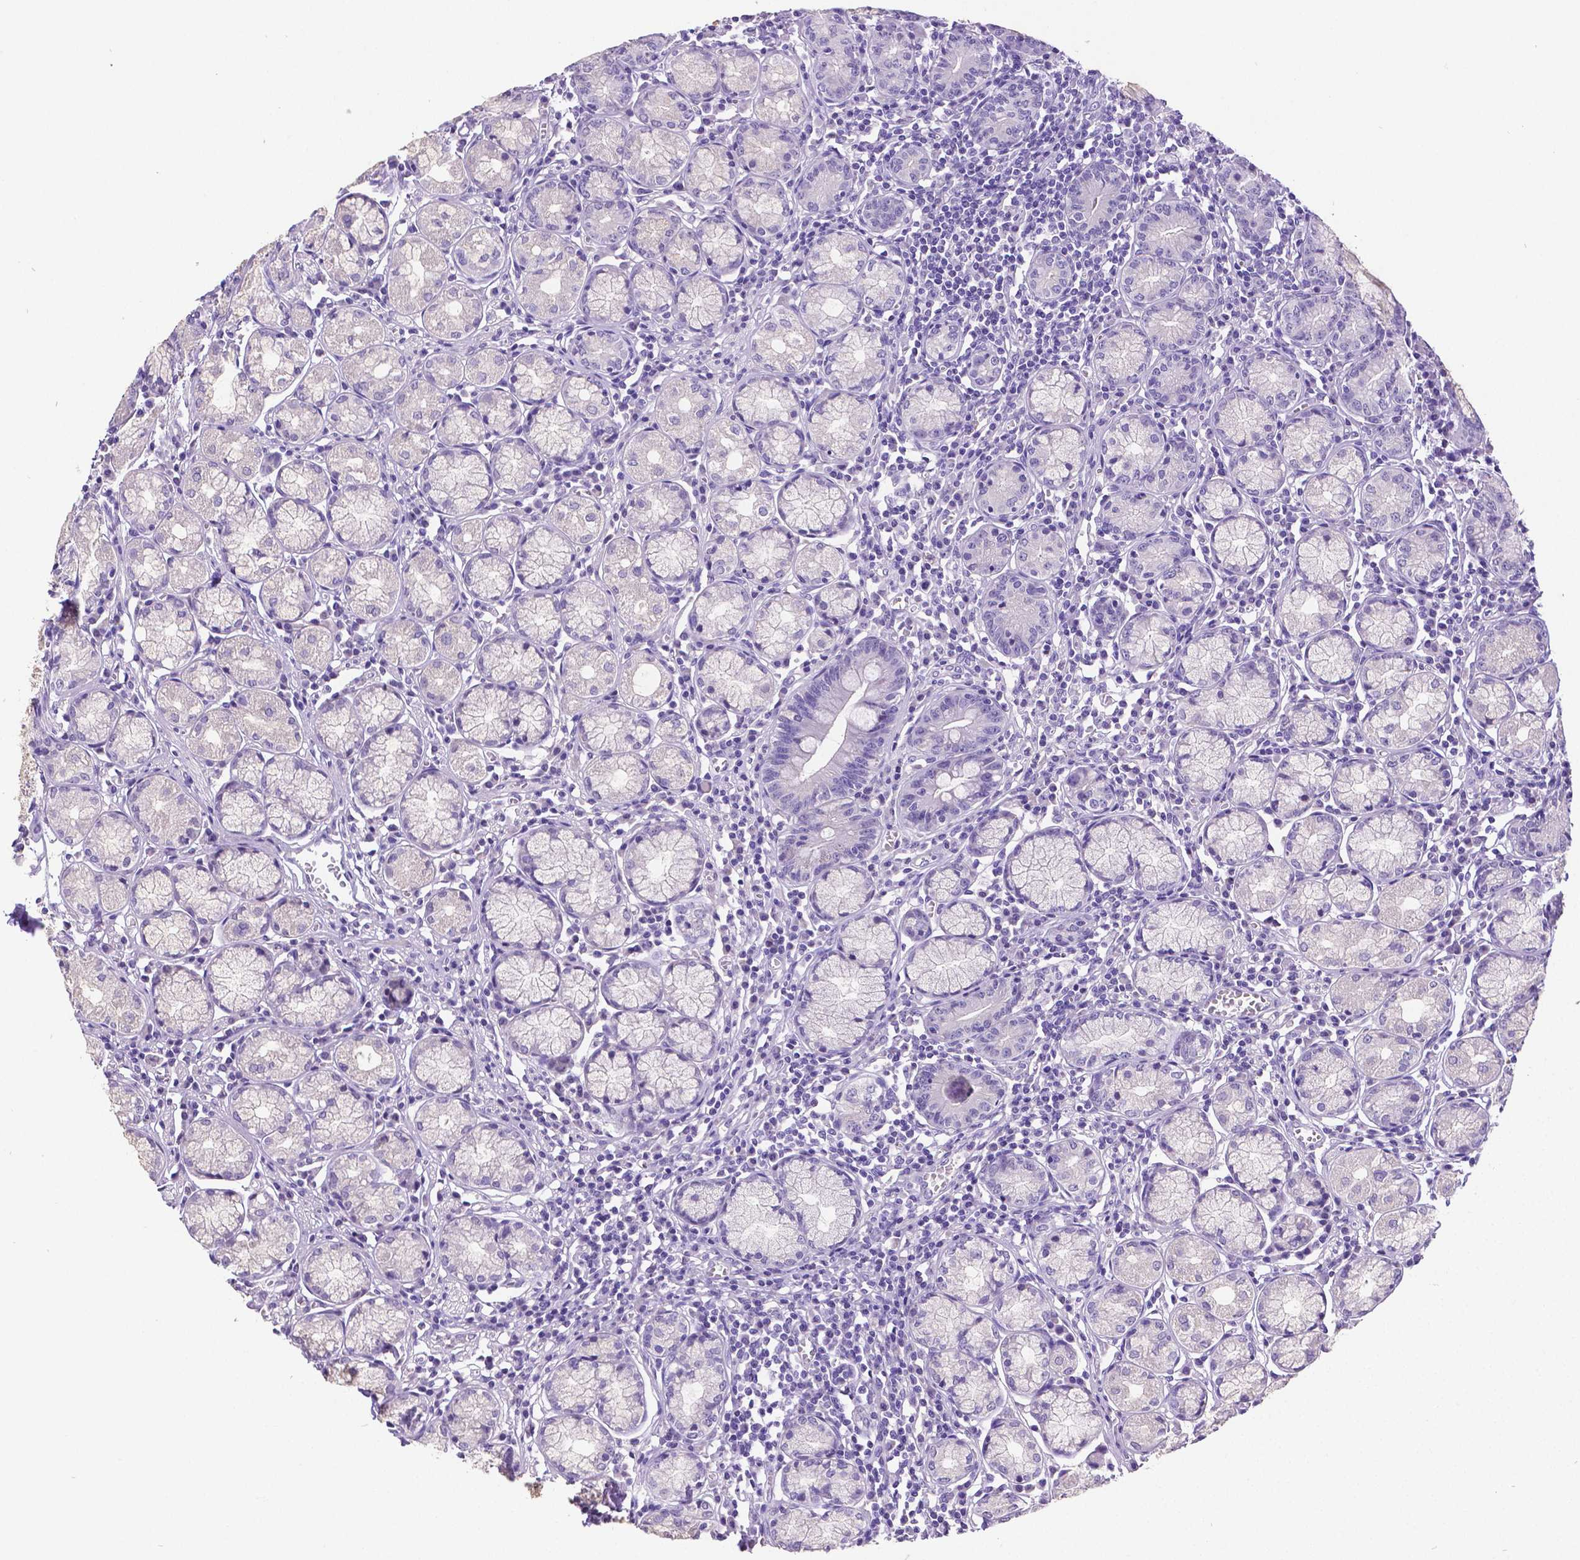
{"staining": {"intensity": "negative", "quantity": "none", "location": "none"}, "tissue": "stomach", "cell_type": "Glandular cells", "image_type": "normal", "snomed": [{"axis": "morphology", "description": "Normal tissue, NOS"}, {"axis": "topography", "description": "Stomach"}], "caption": "Immunohistochemistry histopathology image of unremarkable stomach stained for a protein (brown), which demonstrates no positivity in glandular cells.", "gene": "SATB2", "patient": {"sex": "male", "age": 55}}